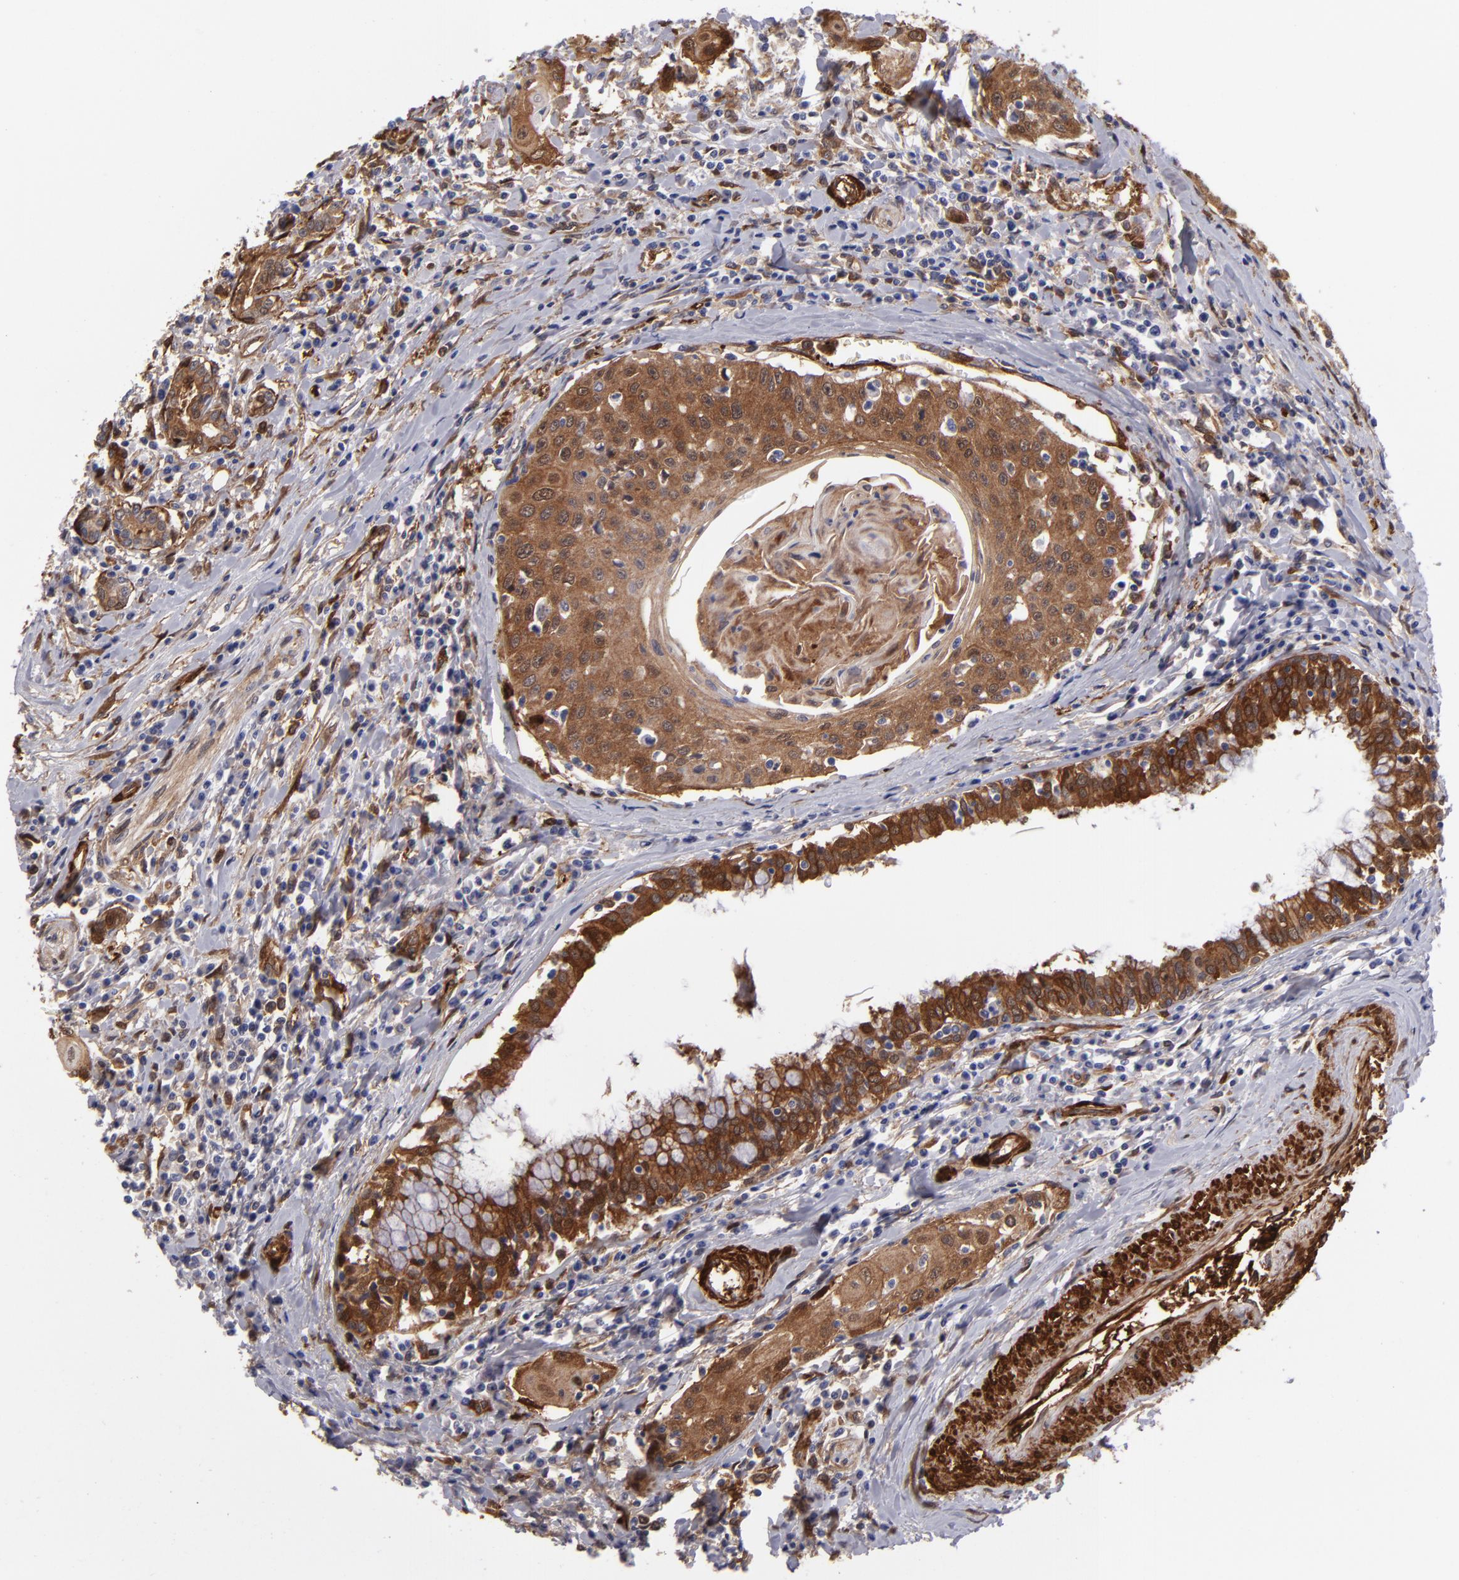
{"staining": {"intensity": "moderate", "quantity": ">75%", "location": "cytoplasmic/membranous"}, "tissue": "head and neck cancer", "cell_type": "Tumor cells", "image_type": "cancer", "snomed": [{"axis": "morphology", "description": "Squamous cell carcinoma, NOS"}, {"axis": "morphology", "description": "Squamous cell carcinoma, metastatic, NOS"}, {"axis": "topography", "description": "Lymph node"}, {"axis": "topography", "description": "Salivary gland"}, {"axis": "topography", "description": "Head-Neck"}], "caption": "Head and neck metastatic squamous cell carcinoma stained with DAB immunohistochemistry (IHC) displays medium levels of moderate cytoplasmic/membranous positivity in approximately >75% of tumor cells.", "gene": "VCL", "patient": {"sex": "female", "age": 74}}